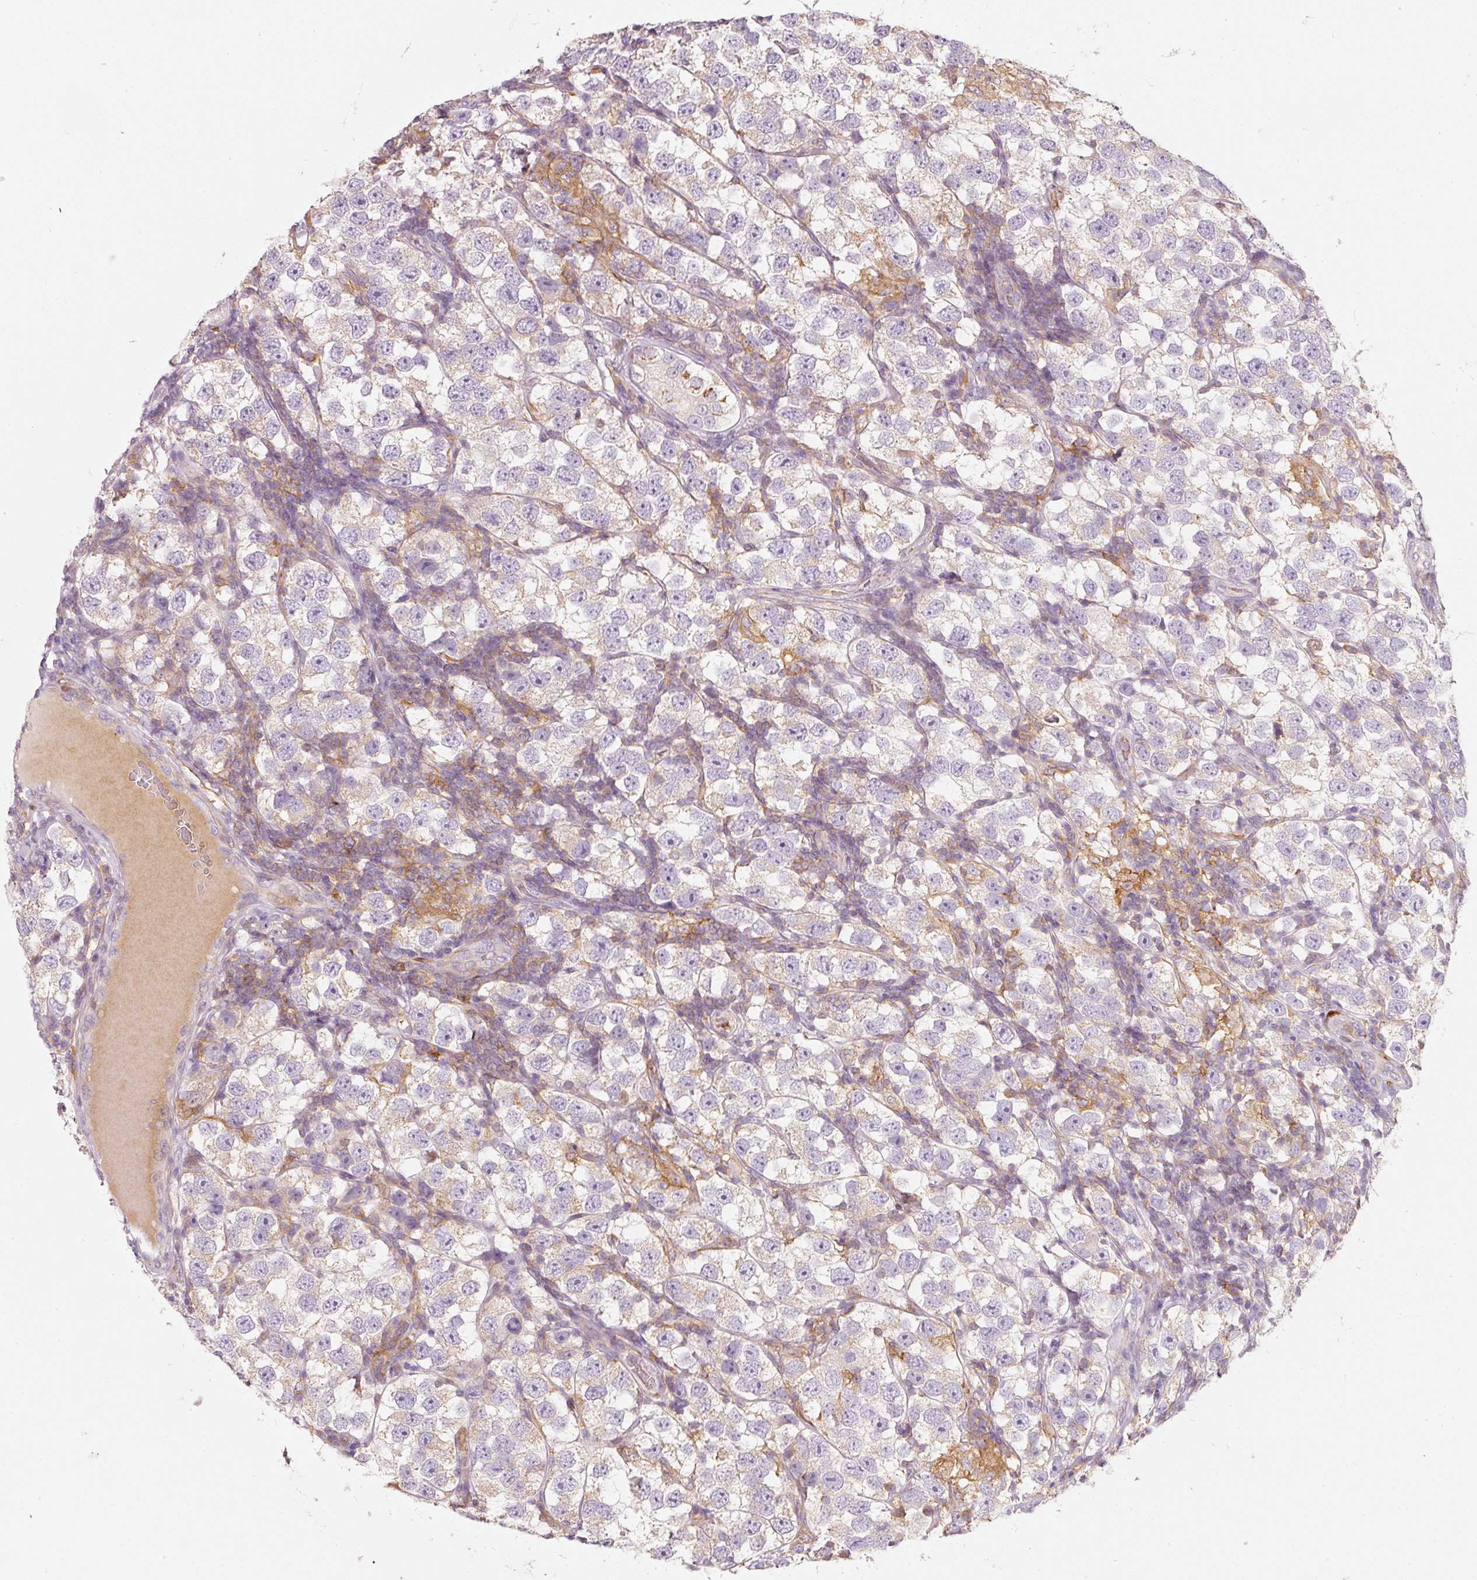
{"staining": {"intensity": "negative", "quantity": "none", "location": "none"}, "tissue": "testis cancer", "cell_type": "Tumor cells", "image_type": "cancer", "snomed": [{"axis": "morphology", "description": "Seminoma, NOS"}, {"axis": "topography", "description": "Testis"}], "caption": "Tumor cells are negative for protein expression in human testis cancer (seminoma).", "gene": "IQGAP2", "patient": {"sex": "male", "age": 26}}